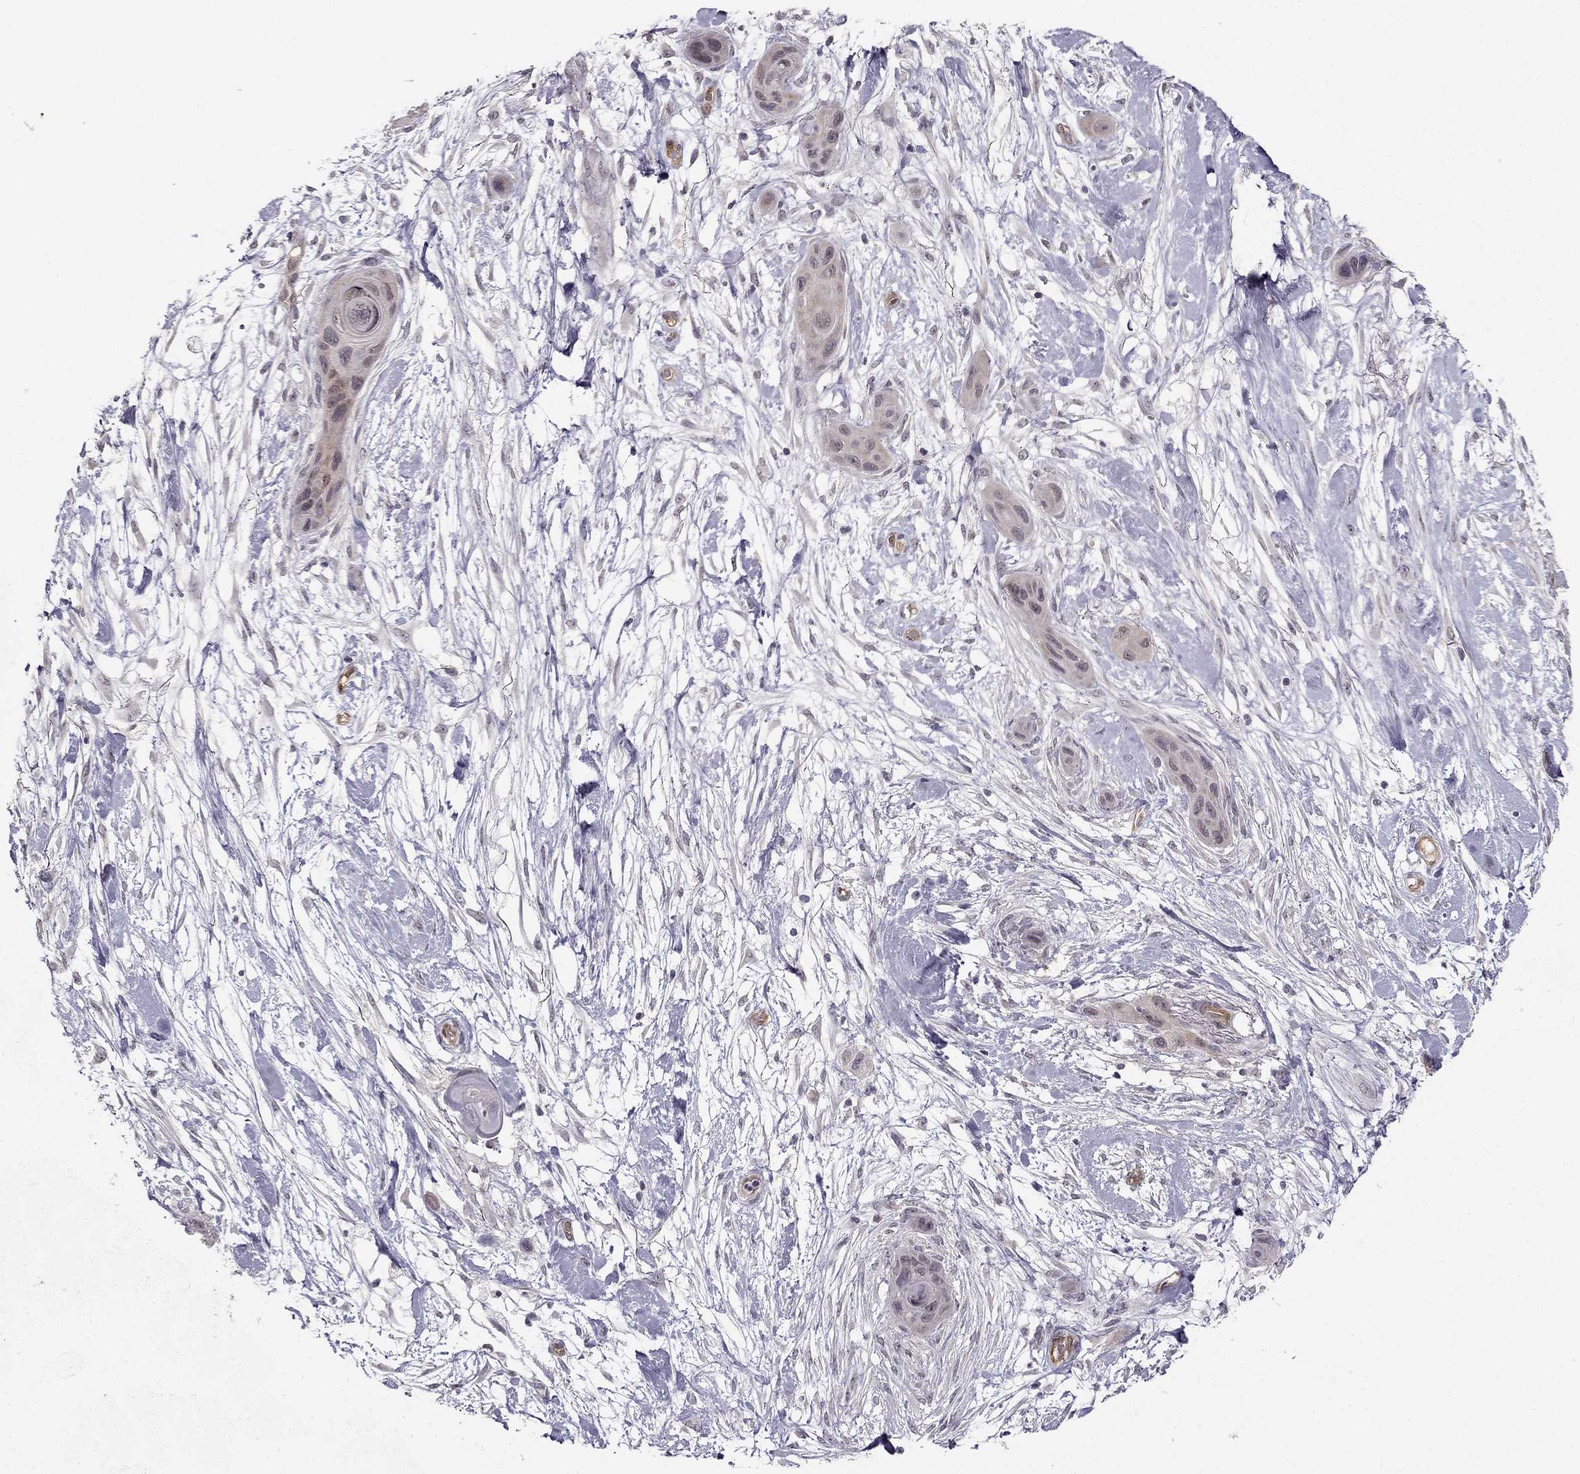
{"staining": {"intensity": "negative", "quantity": "none", "location": "none"}, "tissue": "skin cancer", "cell_type": "Tumor cells", "image_type": "cancer", "snomed": [{"axis": "morphology", "description": "Squamous cell carcinoma, NOS"}, {"axis": "topography", "description": "Skin"}], "caption": "This is a photomicrograph of immunohistochemistry (IHC) staining of skin squamous cell carcinoma, which shows no staining in tumor cells.", "gene": "NQO1", "patient": {"sex": "male", "age": 79}}